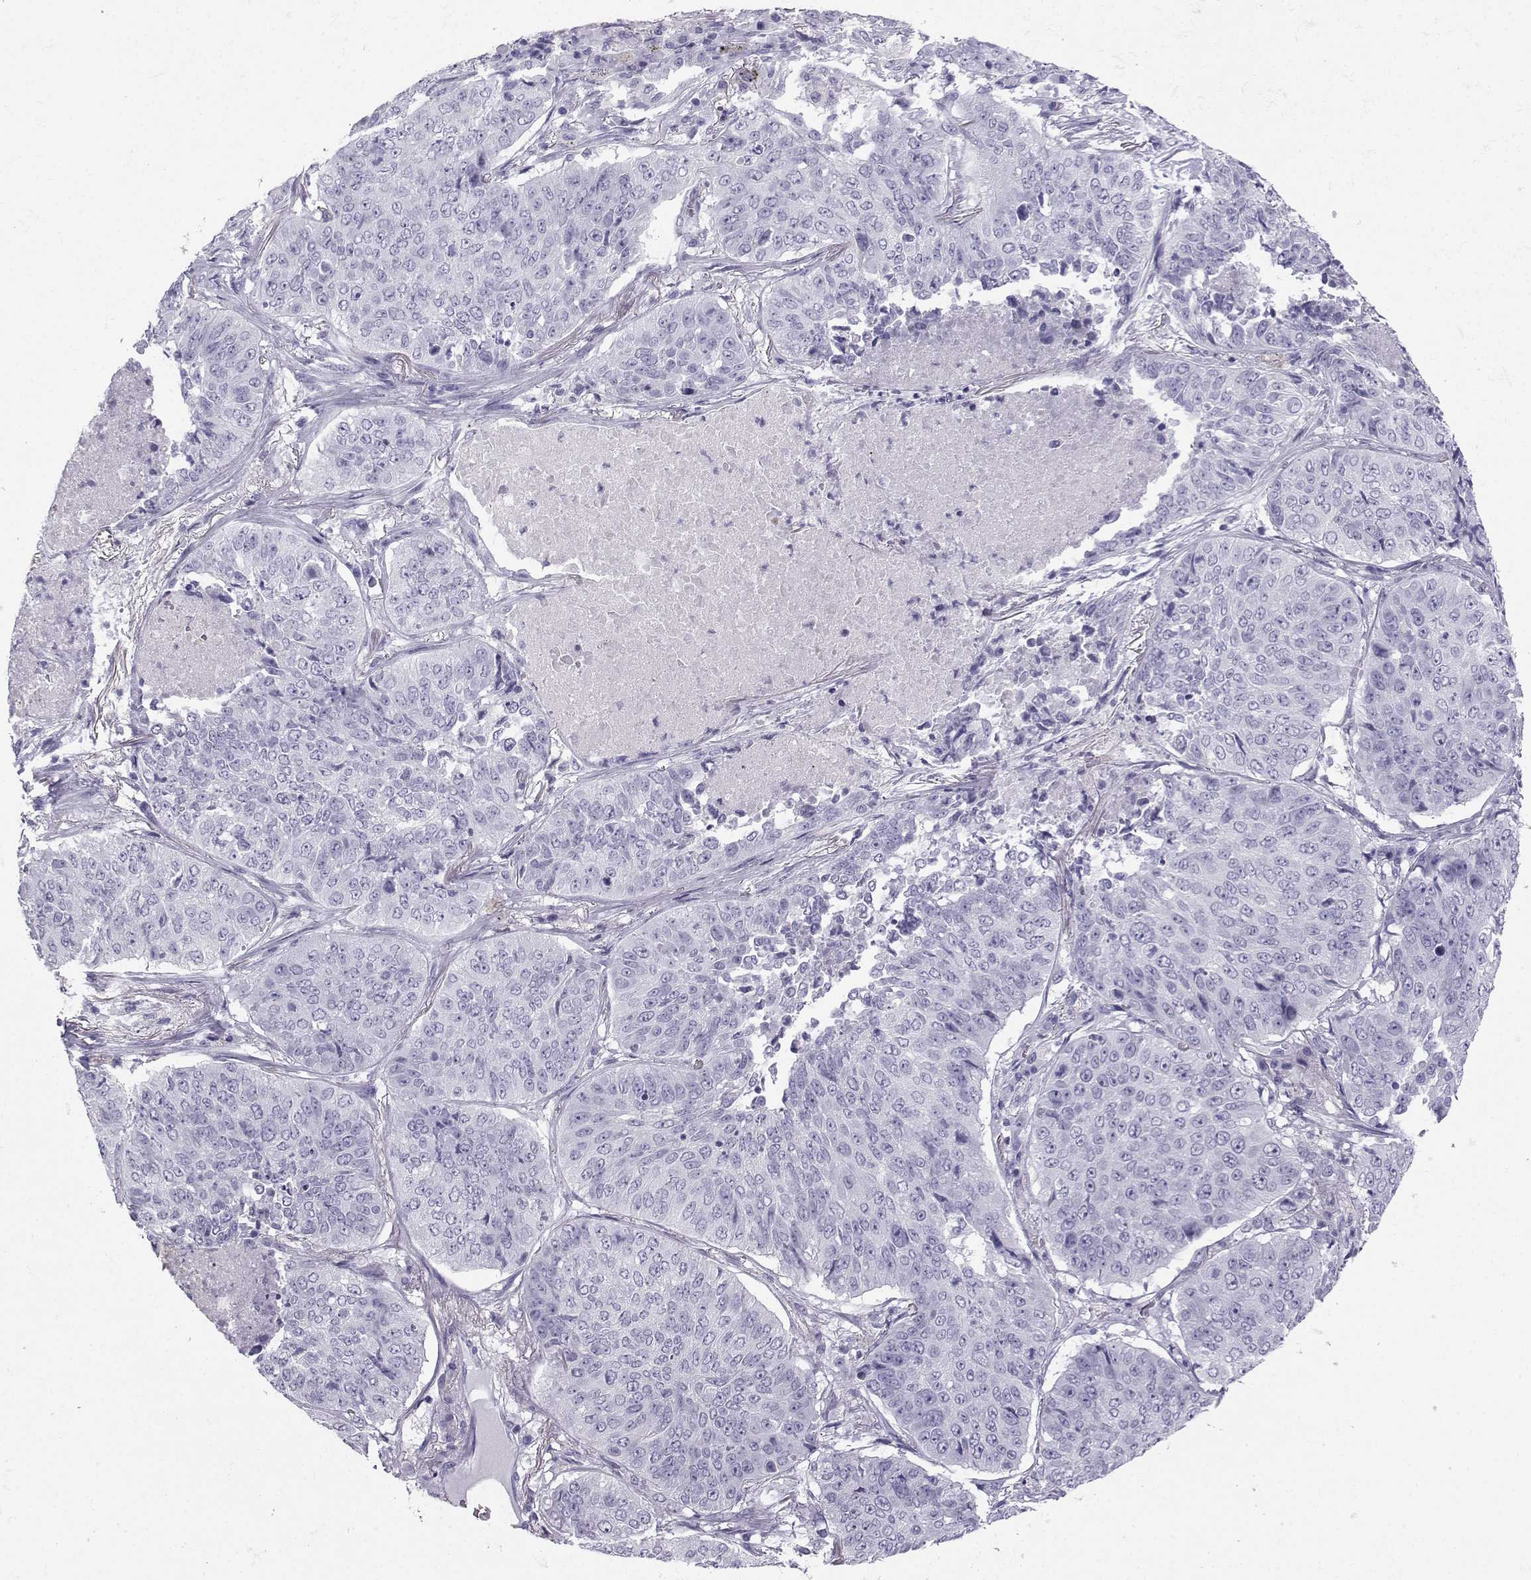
{"staining": {"intensity": "negative", "quantity": "none", "location": "none"}, "tissue": "lung cancer", "cell_type": "Tumor cells", "image_type": "cancer", "snomed": [{"axis": "morphology", "description": "Normal tissue, NOS"}, {"axis": "morphology", "description": "Squamous cell carcinoma, NOS"}, {"axis": "topography", "description": "Bronchus"}, {"axis": "topography", "description": "Lung"}], "caption": "Histopathology image shows no protein expression in tumor cells of lung squamous cell carcinoma tissue.", "gene": "NEFL", "patient": {"sex": "male", "age": 64}}